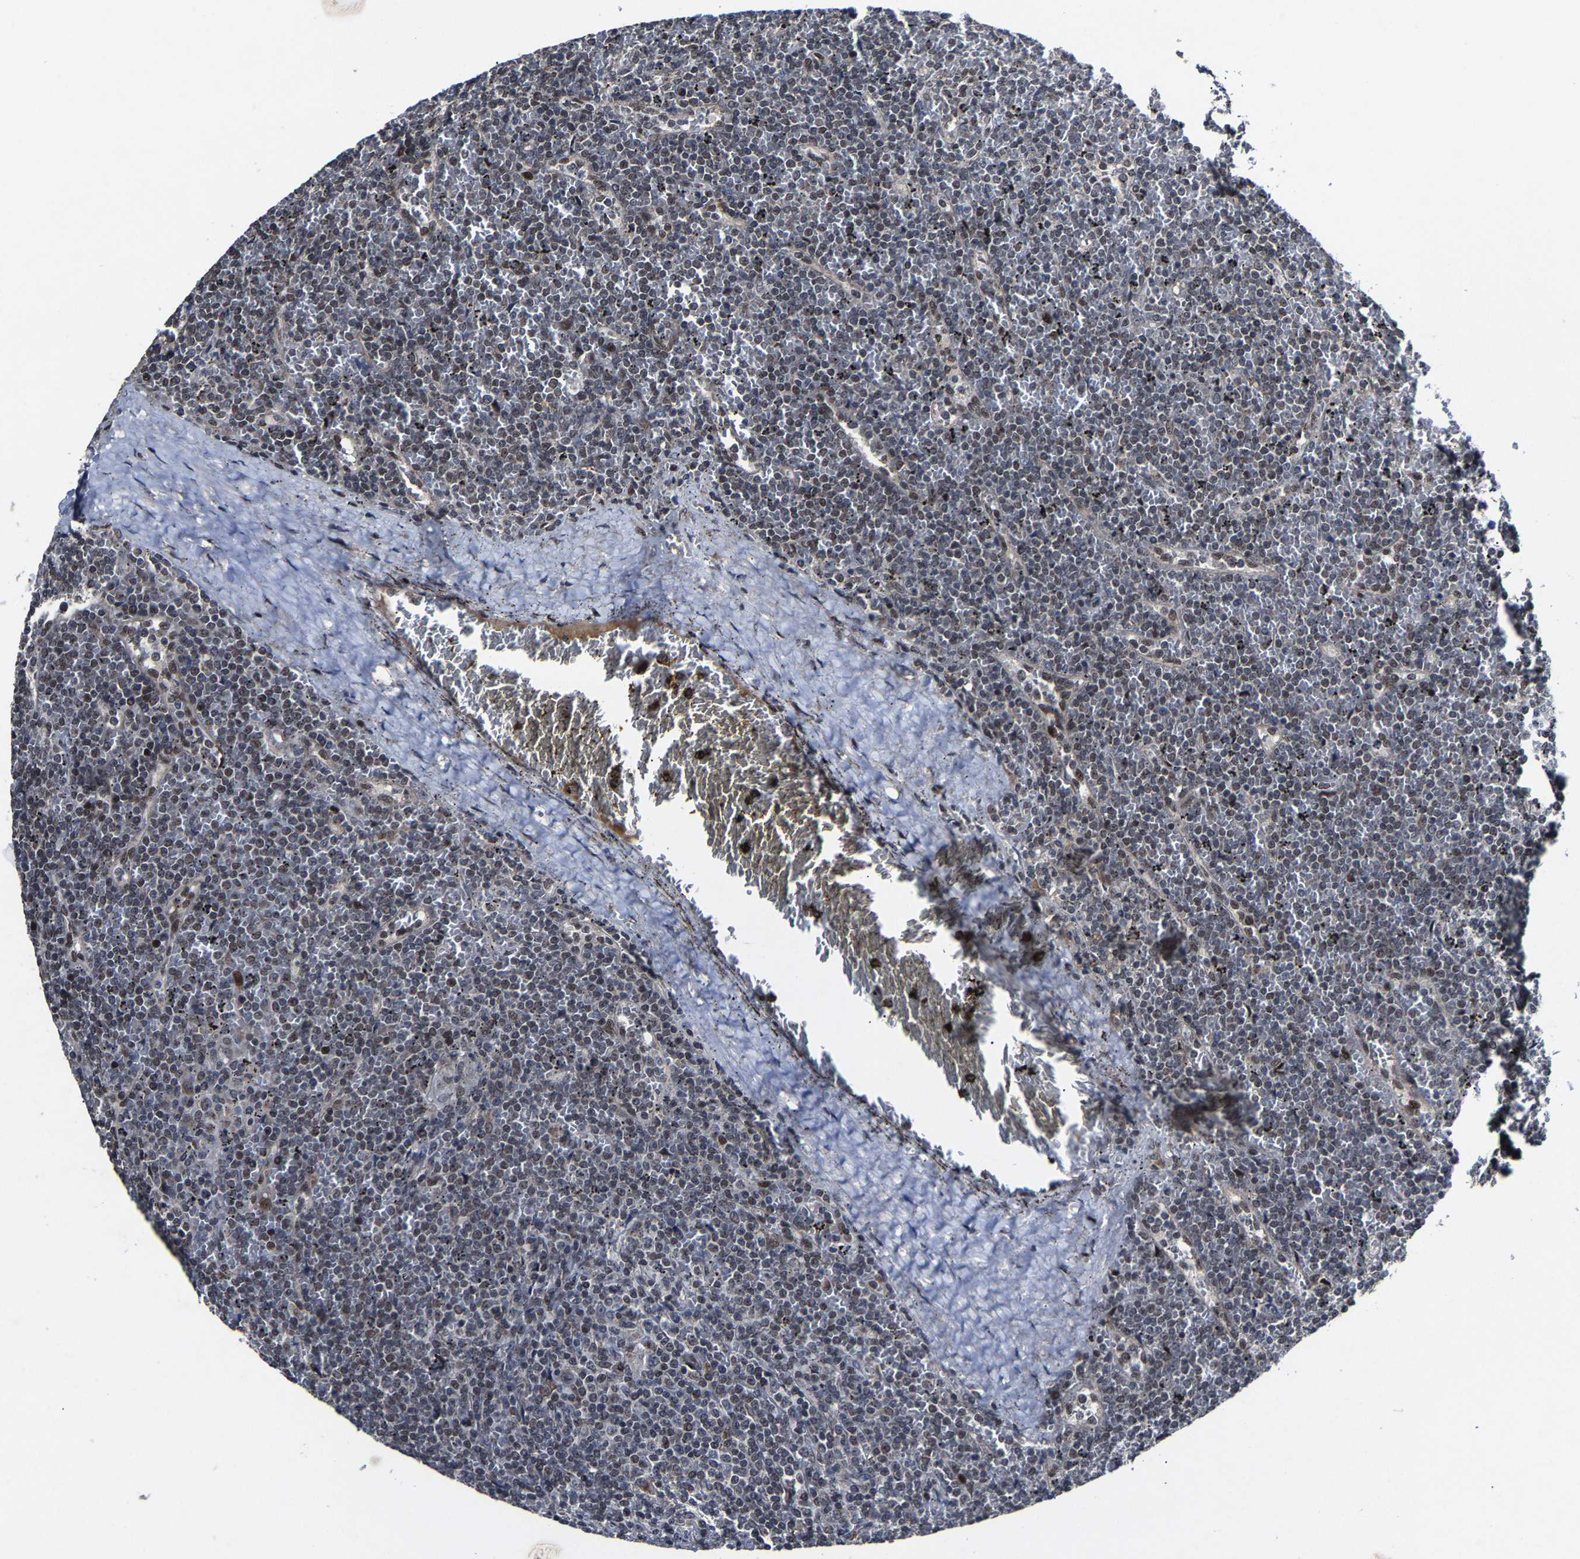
{"staining": {"intensity": "weak", "quantity": ">75%", "location": "nuclear"}, "tissue": "lymphoma", "cell_type": "Tumor cells", "image_type": "cancer", "snomed": [{"axis": "morphology", "description": "Malignant lymphoma, non-Hodgkin's type, Low grade"}, {"axis": "topography", "description": "Spleen"}], "caption": "Immunohistochemistry (DAB) staining of malignant lymphoma, non-Hodgkin's type (low-grade) exhibits weak nuclear protein expression in approximately >75% of tumor cells.", "gene": "LSM8", "patient": {"sex": "female", "age": 19}}